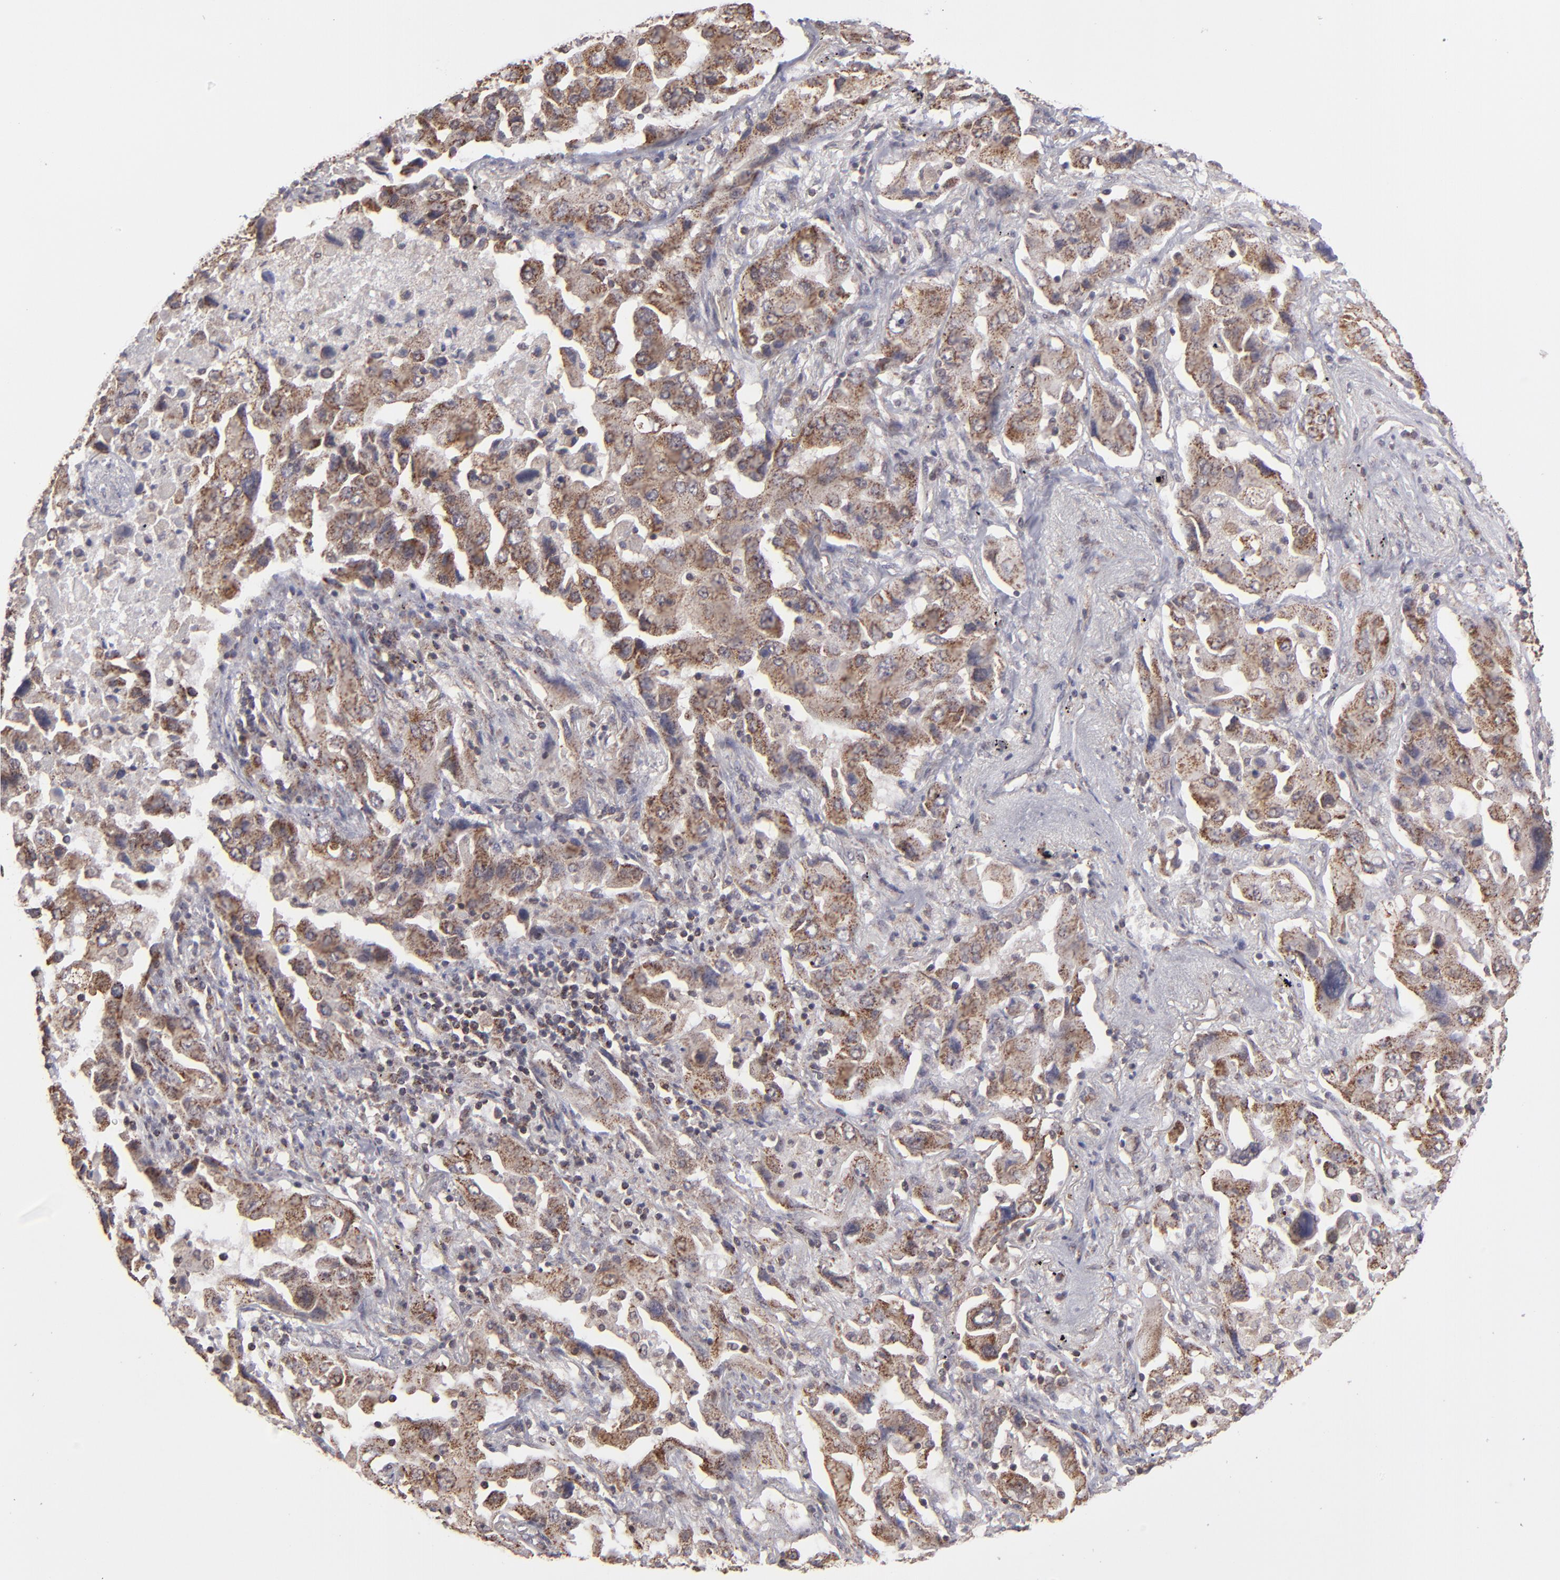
{"staining": {"intensity": "moderate", "quantity": ">75%", "location": "cytoplasmic/membranous"}, "tissue": "lung cancer", "cell_type": "Tumor cells", "image_type": "cancer", "snomed": [{"axis": "morphology", "description": "Adenocarcinoma, NOS"}, {"axis": "topography", "description": "Lung"}], "caption": "Protein expression analysis of human adenocarcinoma (lung) reveals moderate cytoplasmic/membranous staining in about >75% of tumor cells. The staining was performed using DAB to visualize the protein expression in brown, while the nuclei were stained in blue with hematoxylin (Magnification: 20x).", "gene": "SLC15A1", "patient": {"sex": "female", "age": 65}}